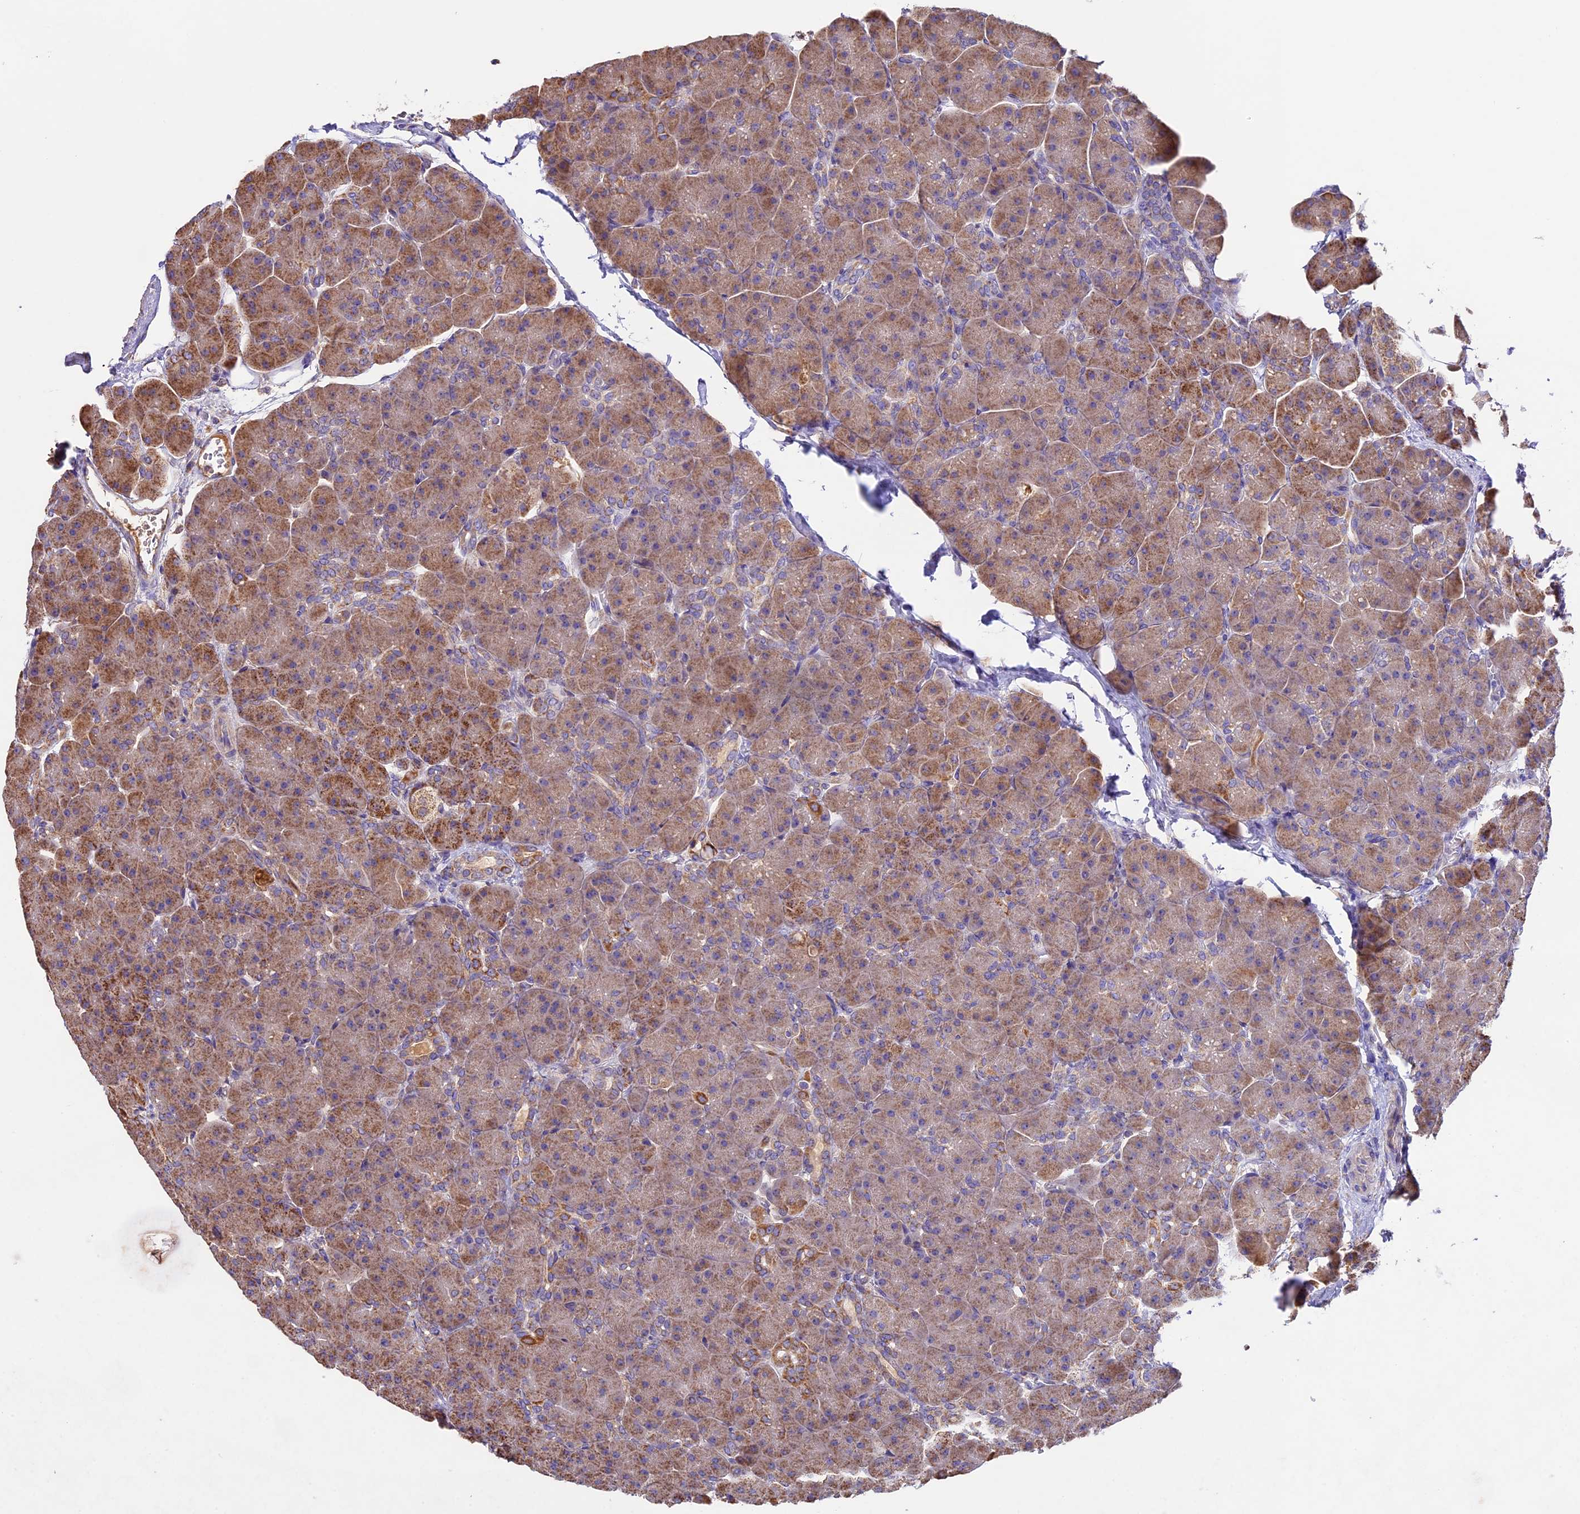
{"staining": {"intensity": "moderate", "quantity": ">75%", "location": "cytoplasmic/membranous"}, "tissue": "pancreas", "cell_type": "Exocrine glandular cells", "image_type": "normal", "snomed": [{"axis": "morphology", "description": "Normal tissue, NOS"}, {"axis": "topography", "description": "Pancreas"}], "caption": "This is a photomicrograph of immunohistochemistry (IHC) staining of benign pancreas, which shows moderate expression in the cytoplasmic/membranous of exocrine glandular cells.", "gene": "OCEL1", "patient": {"sex": "male", "age": 66}}